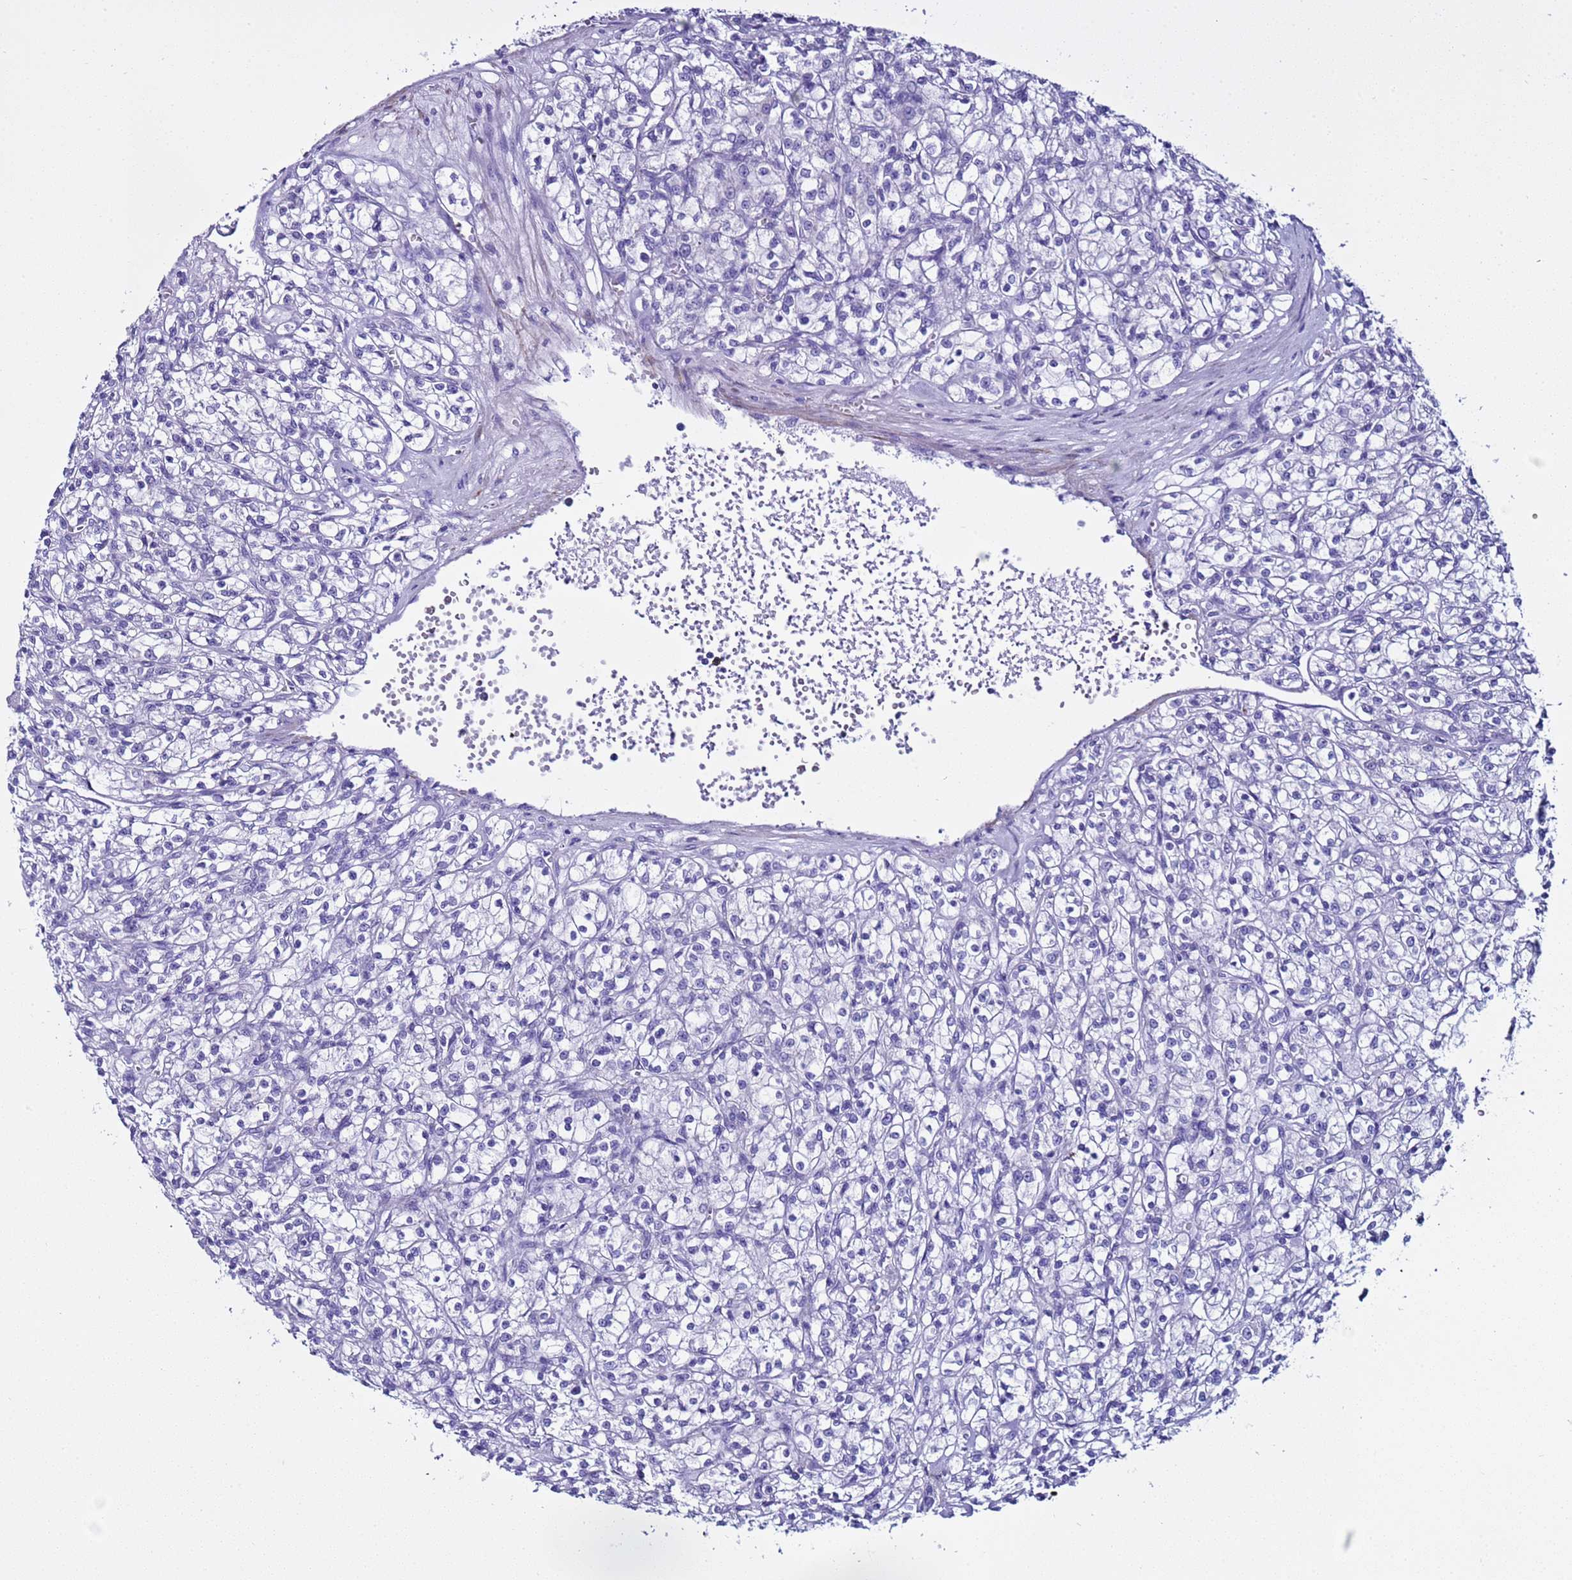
{"staining": {"intensity": "negative", "quantity": "none", "location": "none"}, "tissue": "renal cancer", "cell_type": "Tumor cells", "image_type": "cancer", "snomed": [{"axis": "morphology", "description": "Adenocarcinoma, NOS"}, {"axis": "topography", "description": "Kidney"}], "caption": "The image demonstrates no significant positivity in tumor cells of renal adenocarcinoma.", "gene": "LCMT1", "patient": {"sex": "female", "age": 59}}